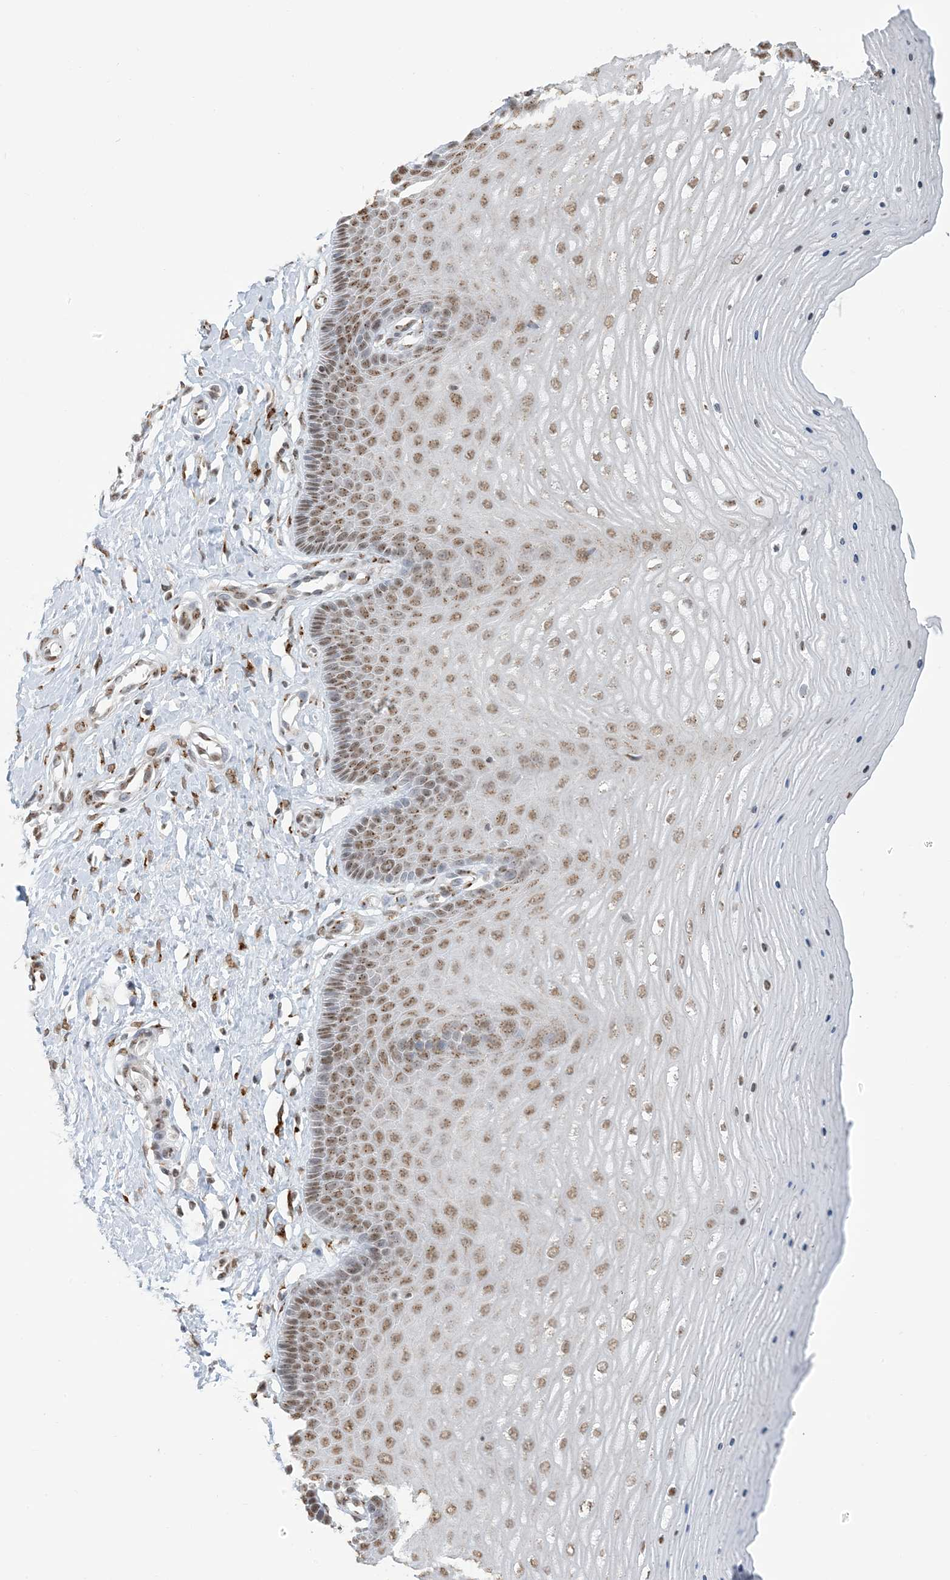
{"staining": {"intensity": "weak", "quantity": ">75%", "location": "cytoplasmic/membranous"}, "tissue": "cervix", "cell_type": "Glandular cells", "image_type": "normal", "snomed": [{"axis": "morphology", "description": "Normal tissue, NOS"}, {"axis": "topography", "description": "Cervix"}], "caption": "Immunohistochemistry (IHC) histopathology image of unremarkable cervix: cervix stained using immunohistochemistry (IHC) exhibits low levels of weak protein expression localized specifically in the cytoplasmic/membranous of glandular cells, appearing as a cytoplasmic/membranous brown color.", "gene": "GPR107", "patient": {"sex": "female", "age": 55}}